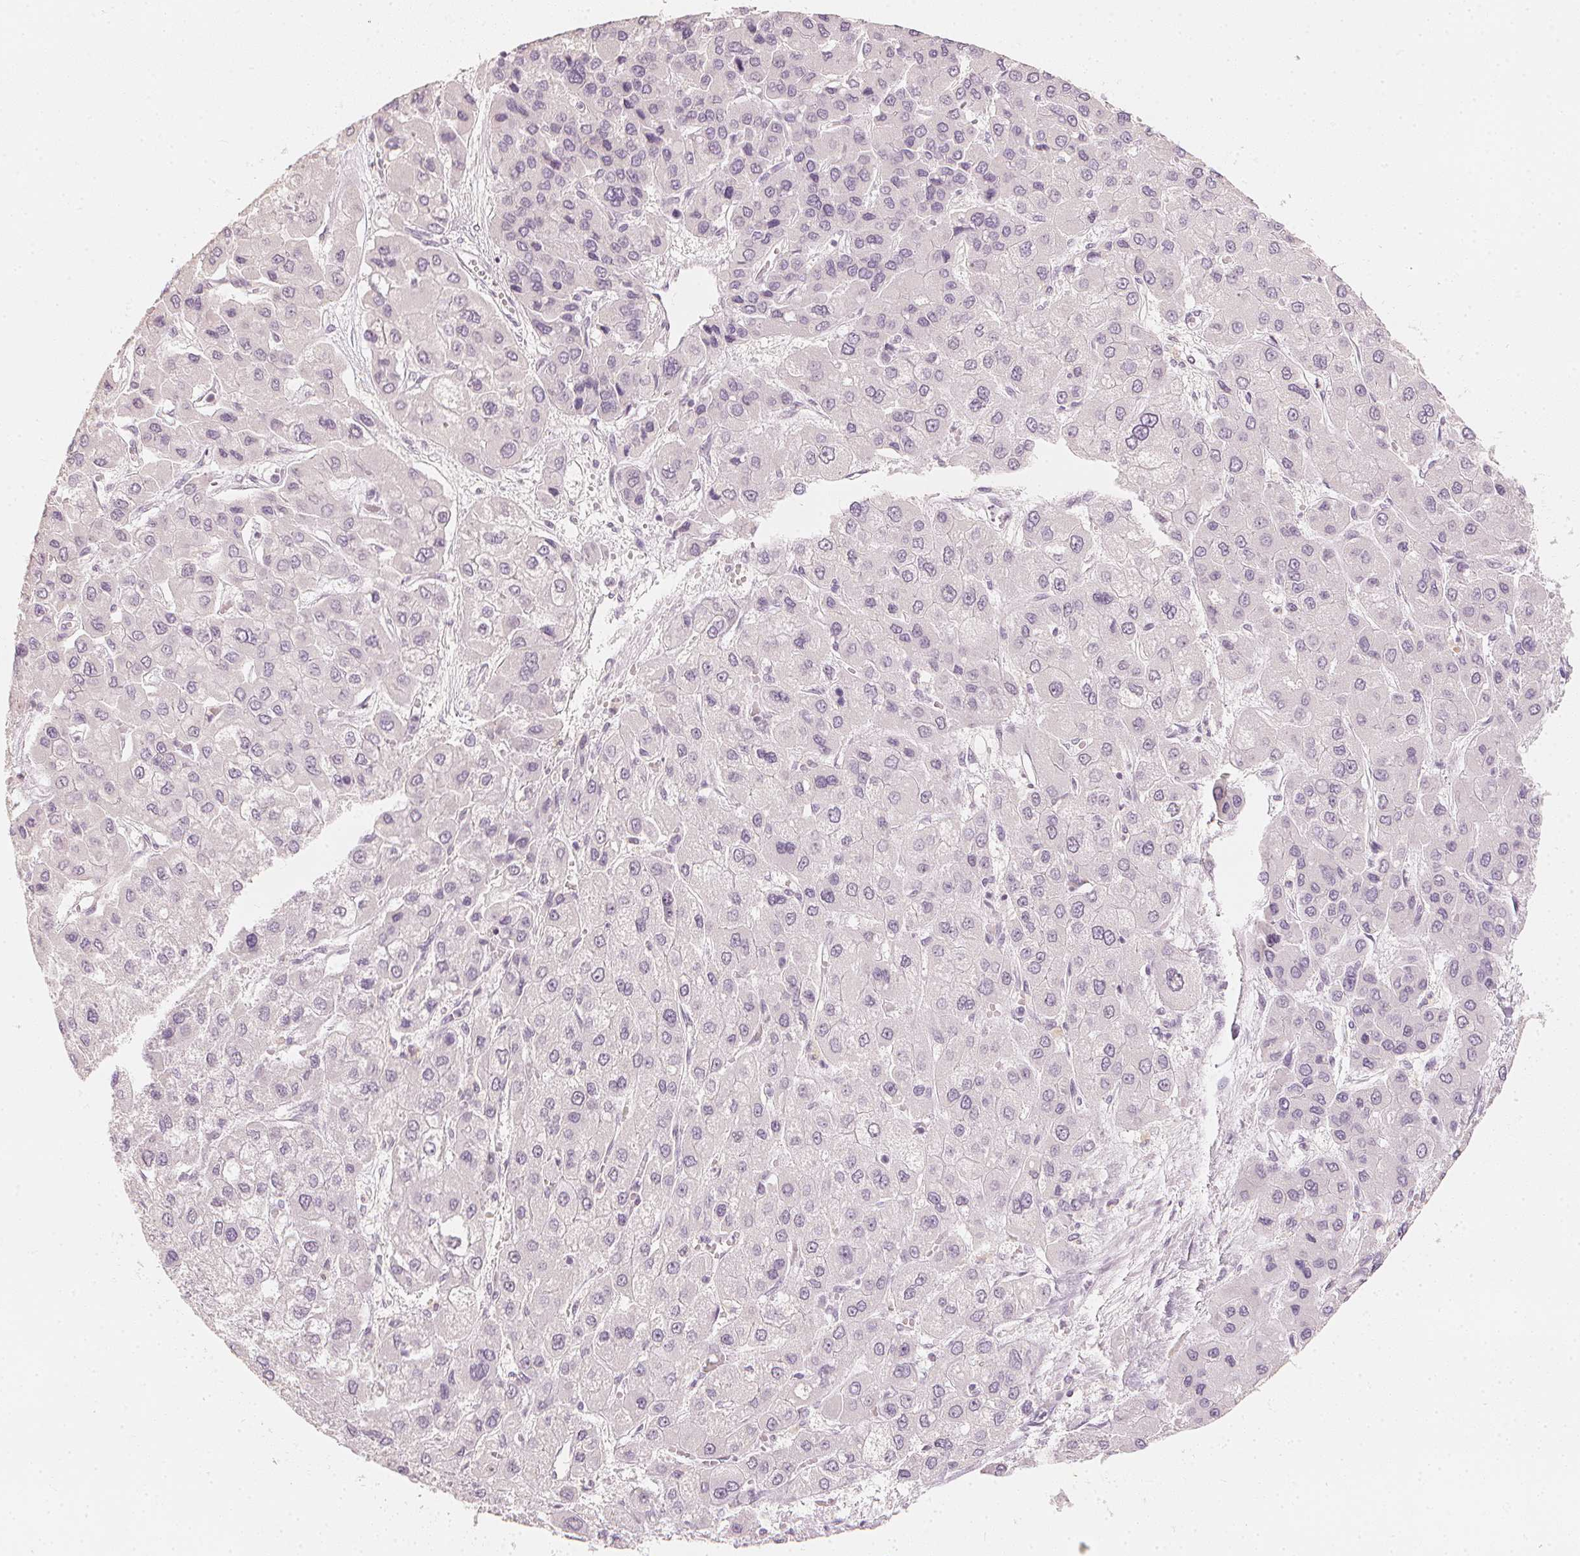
{"staining": {"intensity": "negative", "quantity": "none", "location": "none"}, "tissue": "liver cancer", "cell_type": "Tumor cells", "image_type": "cancer", "snomed": [{"axis": "morphology", "description": "Carcinoma, Hepatocellular, NOS"}, {"axis": "topography", "description": "Liver"}], "caption": "Tumor cells show no significant protein expression in liver cancer.", "gene": "CALB1", "patient": {"sex": "female", "age": 41}}